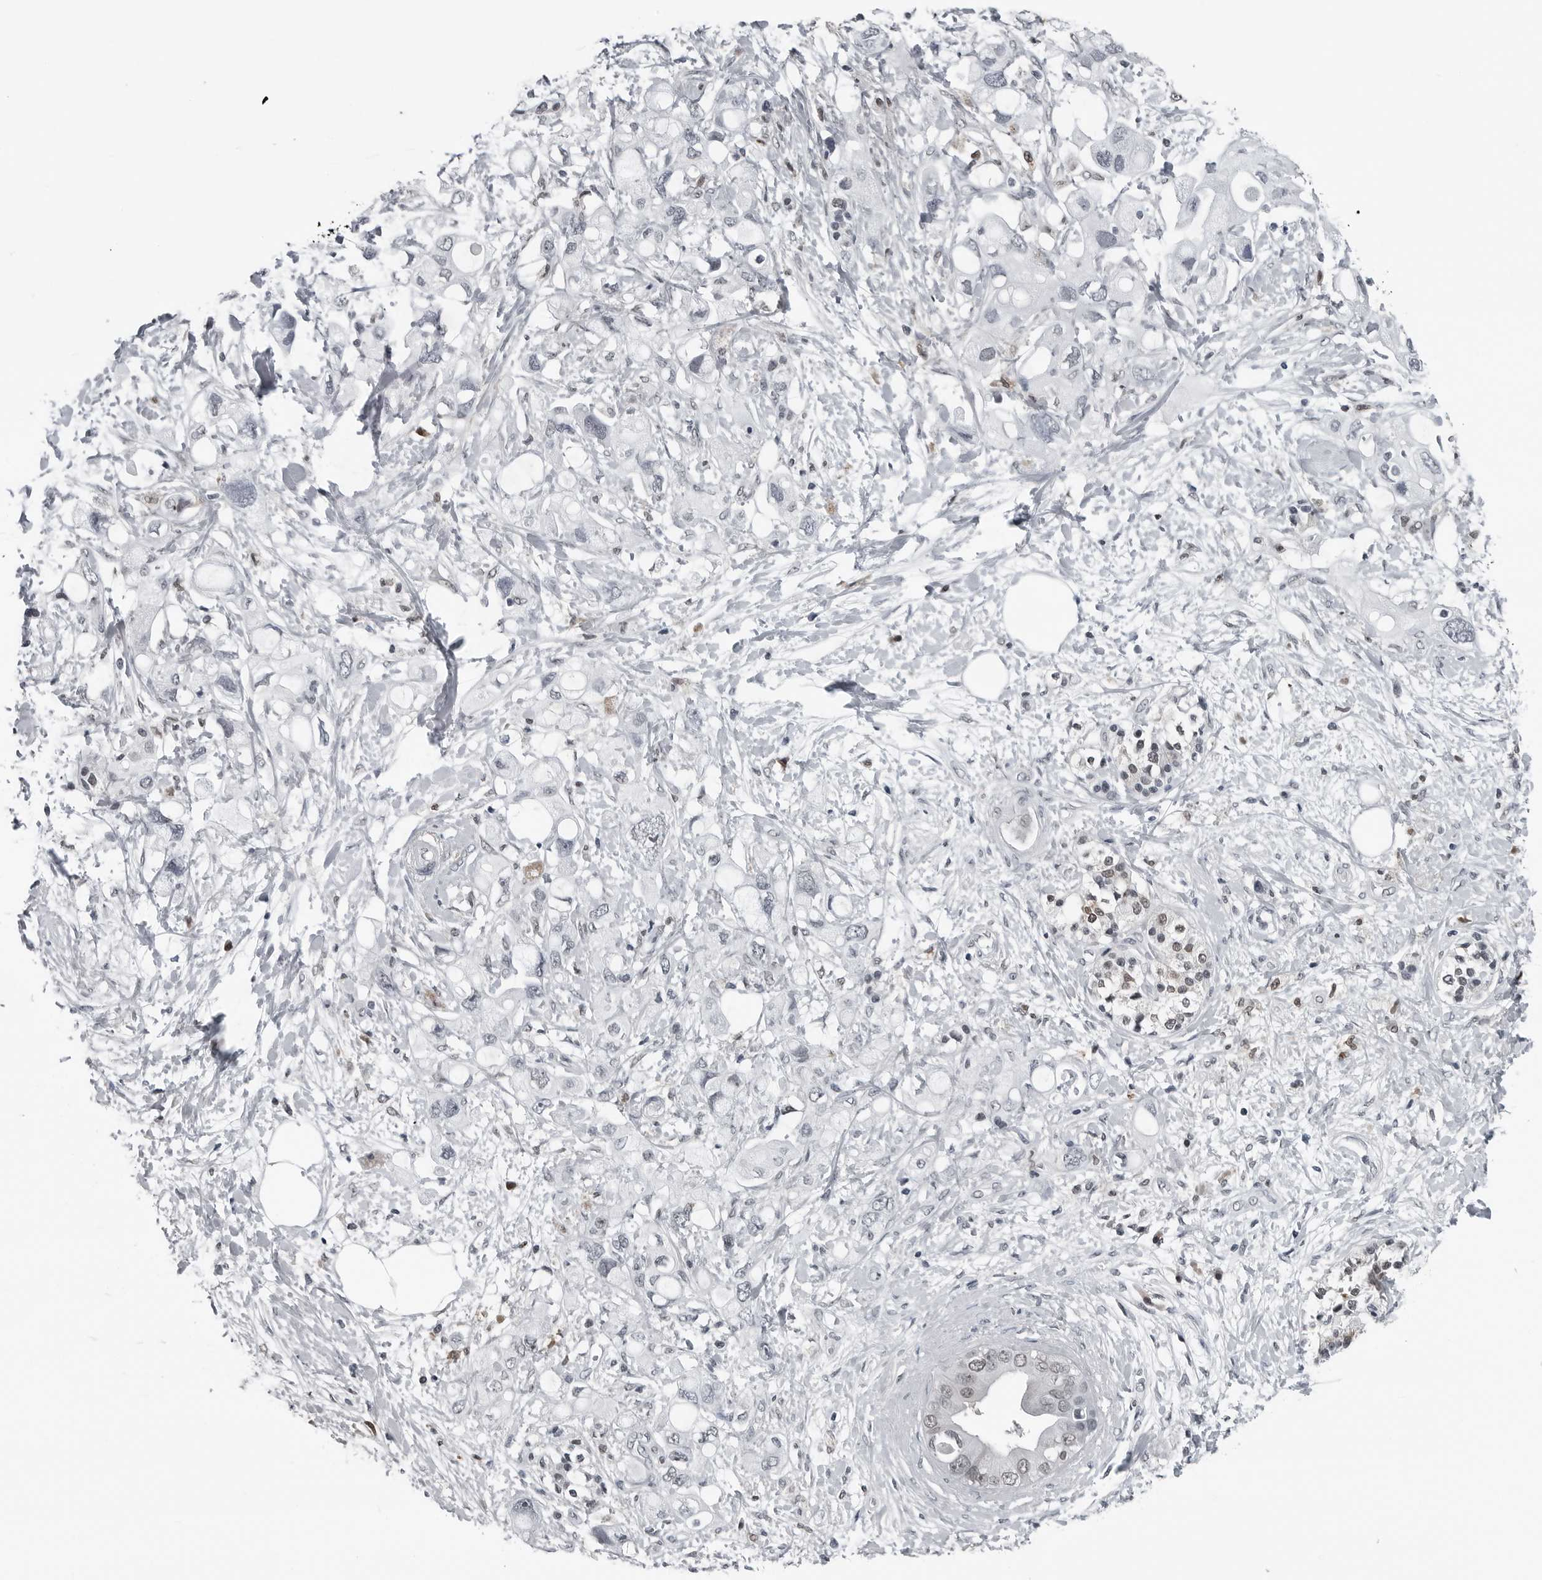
{"staining": {"intensity": "negative", "quantity": "none", "location": "none"}, "tissue": "pancreatic cancer", "cell_type": "Tumor cells", "image_type": "cancer", "snomed": [{"axis": "morphology", "description": "Adenocarcinoma, NOS"}, {"axis": "topography", "description": "Pancreas"}], "caption": "The histopathology image demonstrates no significant expression in tumor cells of pancreatic cancer (adenocarcinoma).", "gene": "AKR1A1", "patient": {"sex": "female", "age": 56}}